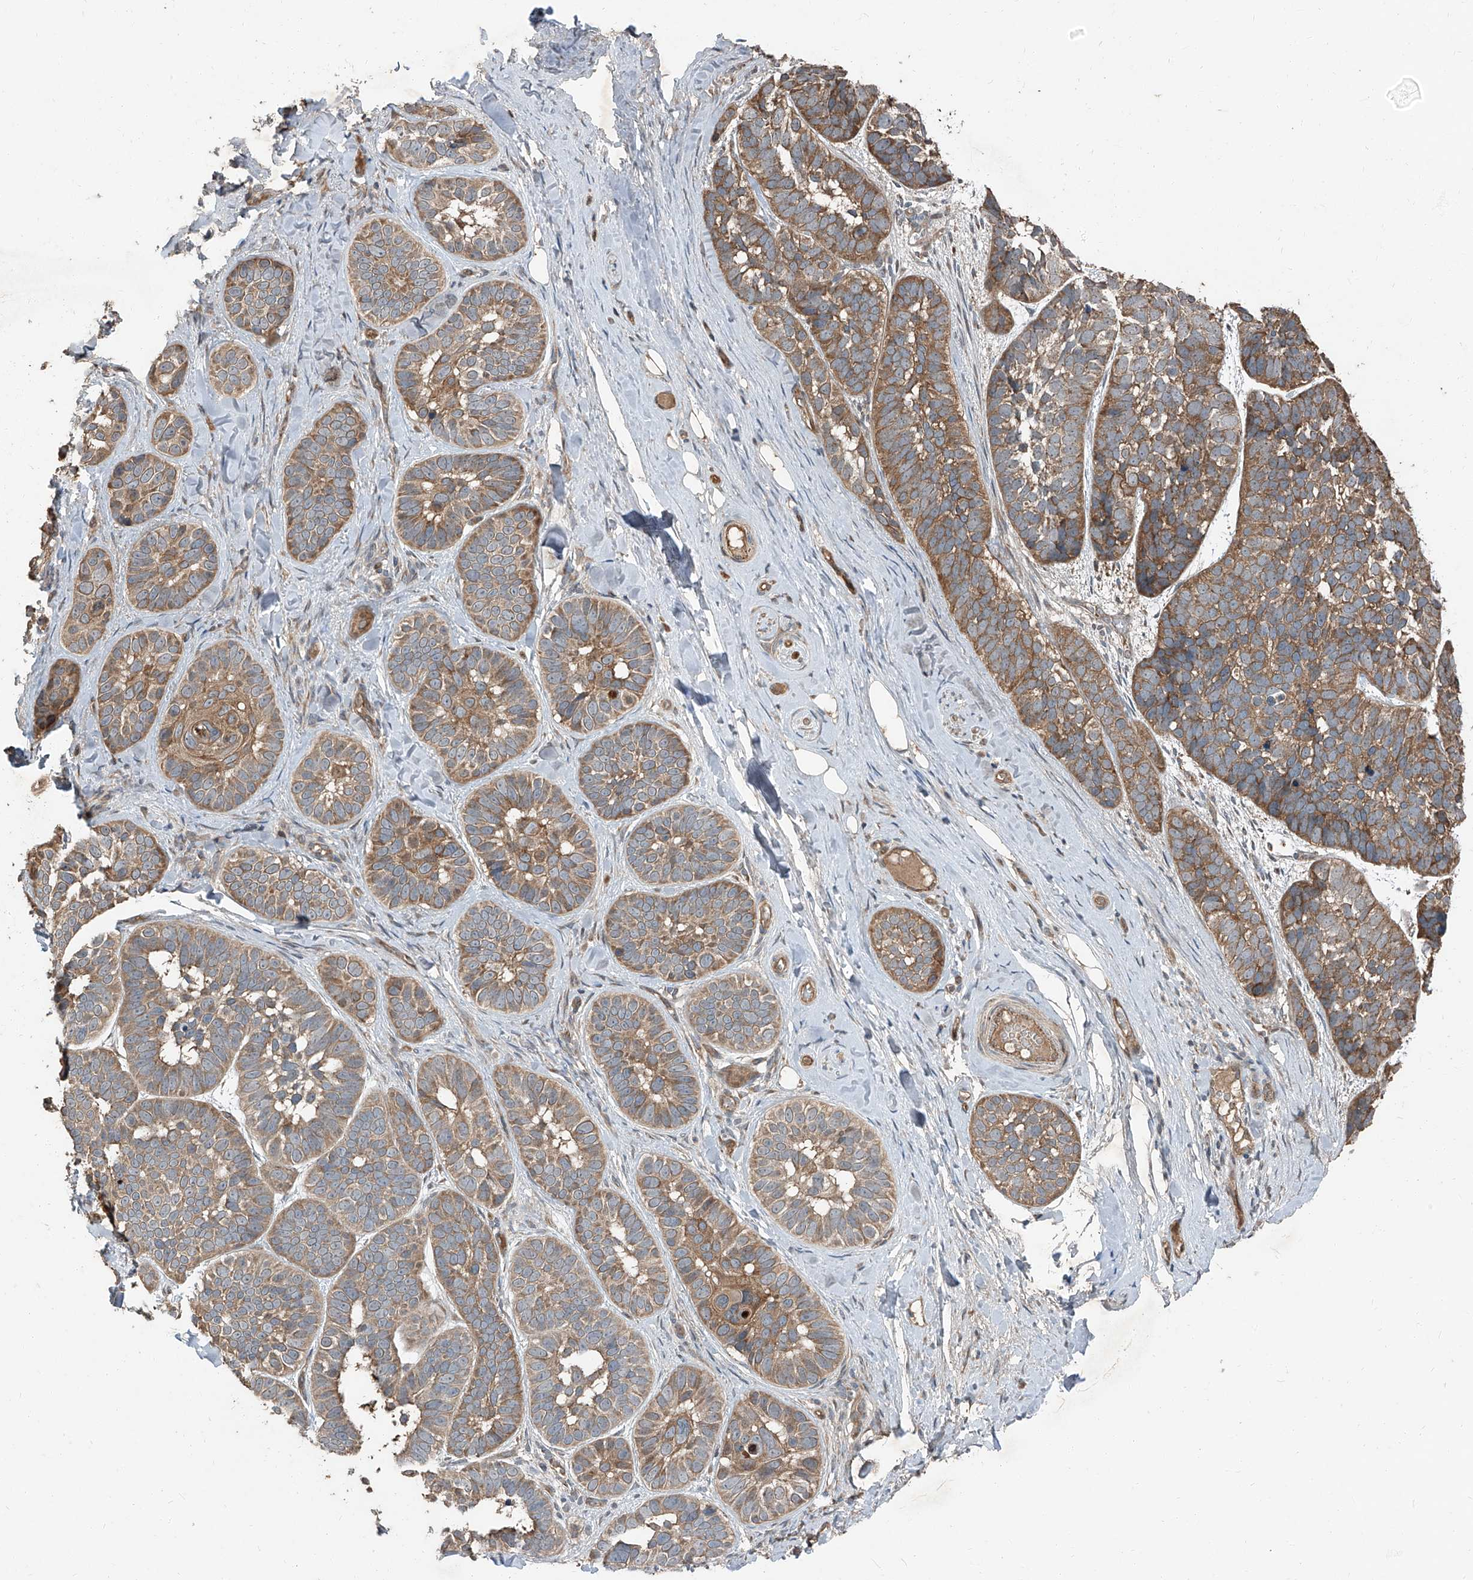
{"staining": {"intensity": "moderate", "quantity": ">75%", "location": "cytoplasmic/membranous"}, "tissue": "skin cancer", "cell_type": "Tumor cells", "image_type": "cancer", "snomed": [{"axis": "morphology", "description": "Basal cell carcinoma"}, {"axis": "topography", "description": "Skin"}], "caption": "Immunohistochemistry (IHC) photomicrograph of neoplastic tissue: skin cancer (basal cell carcinoma) stained using immunohistochemistry (IHC) demonstrates medium levels of moderate protein expression localized specifically in the cytoplasmic/membranous of tumor cells, appearing as a cytoplasmic/membranous brown color.", "gene": "CCN1", "patient": {"sex": "male", "age": 62}}